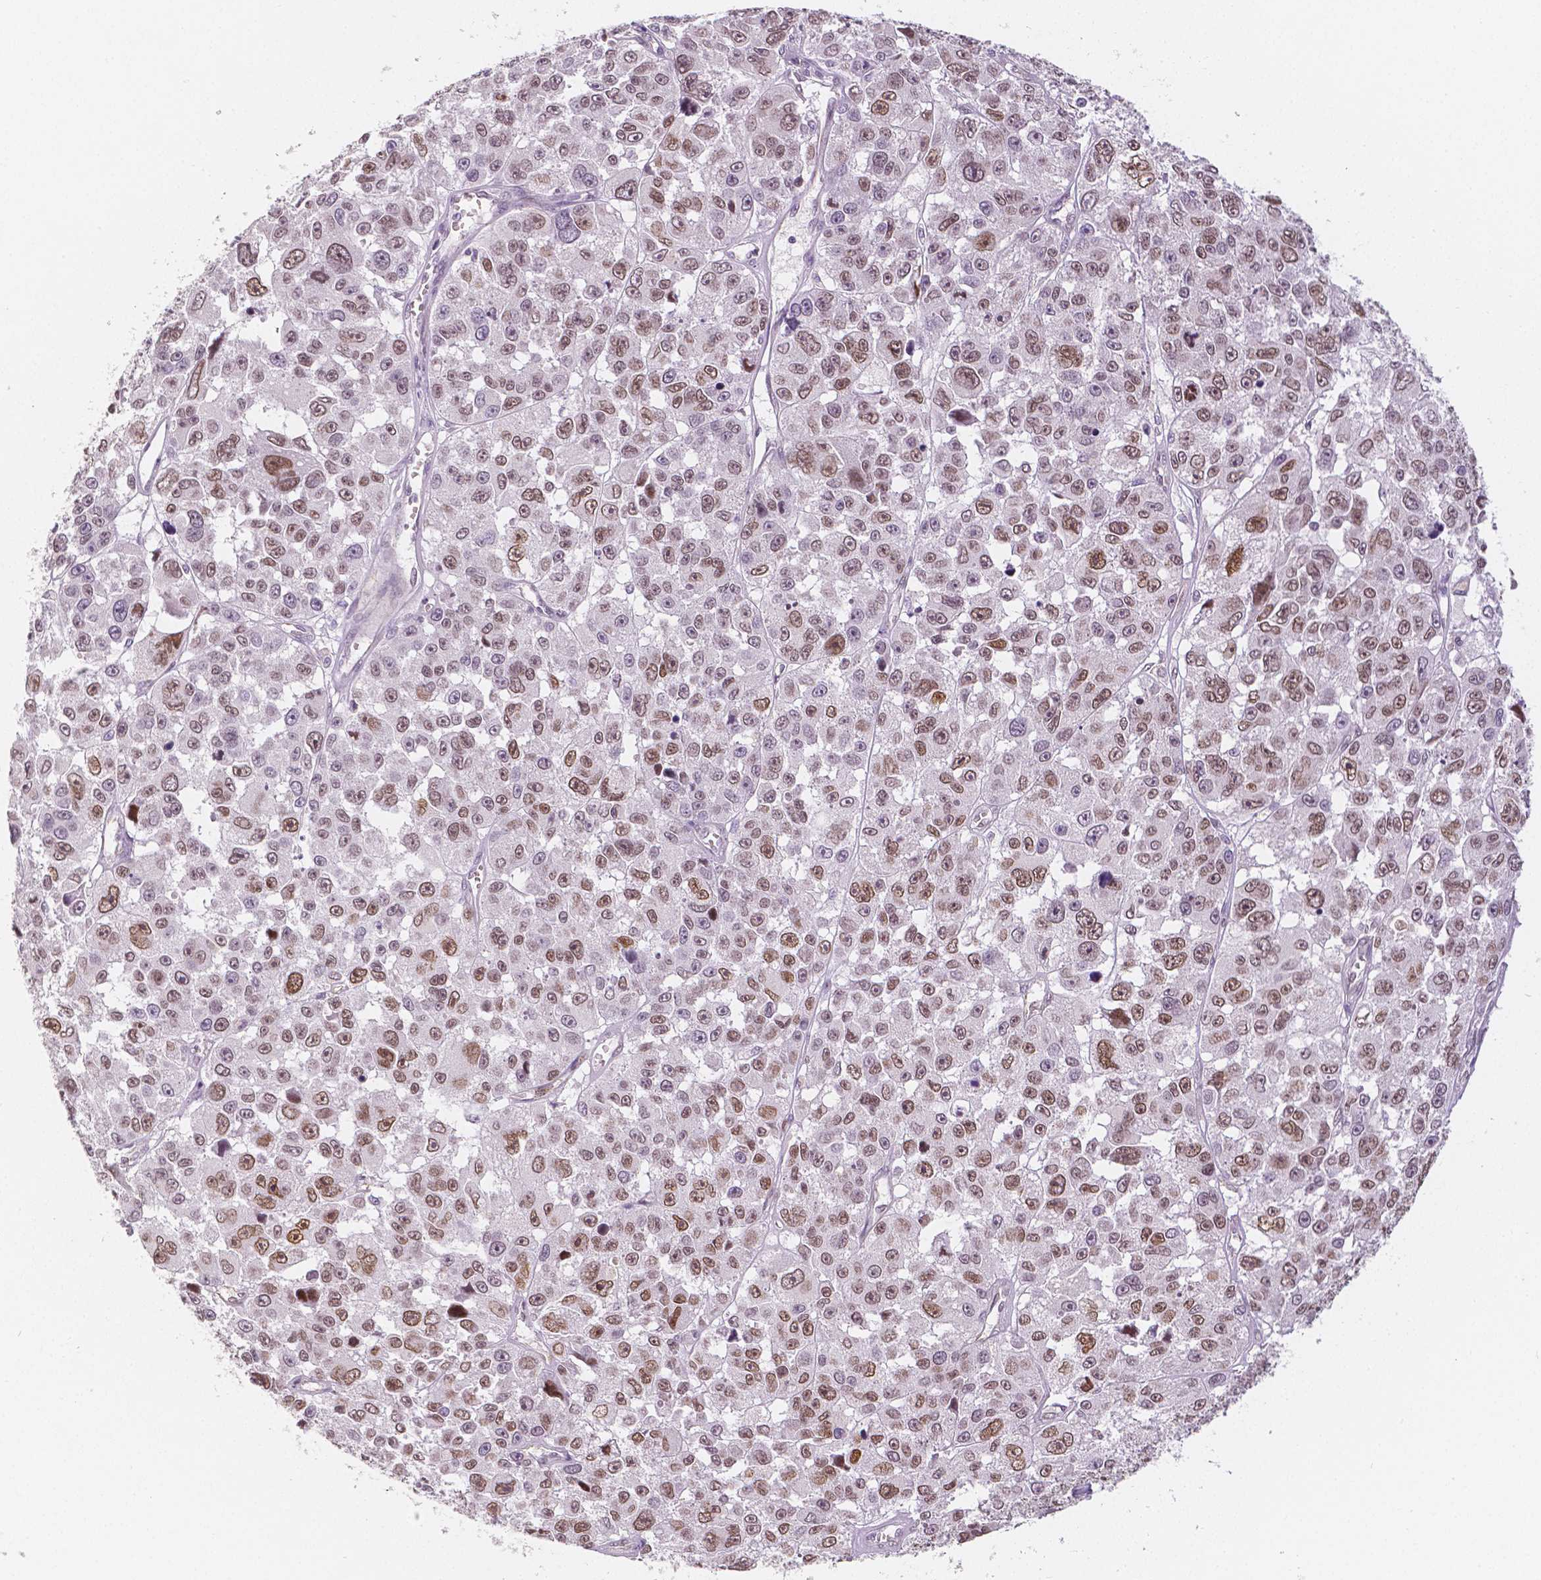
{"staining": {"intensity": "moderate", "quantity": ">75%", "location": "nuclear"}, "tissue": "melanoma", "cell_type": "Tumor cells", "image_type": "cancer", "snomed": [{"axis": "morphology", "description": "Malignant melanoma, NOS"}, {"axis": "topography", "description": "Skin"}], "caption": "Brown immunohistochemical staining in human melanoma demonstrates moderate nuclear staining in about >75% of tumor cells. The protein is stained brown, and the nuclei are stained in blue (DAB (3,3'-diaminobenzidine) IHC with brightfield microscopy, high magnification).", "gene": "KDM5B", "patient": {"sex": "female", "age": 66}}